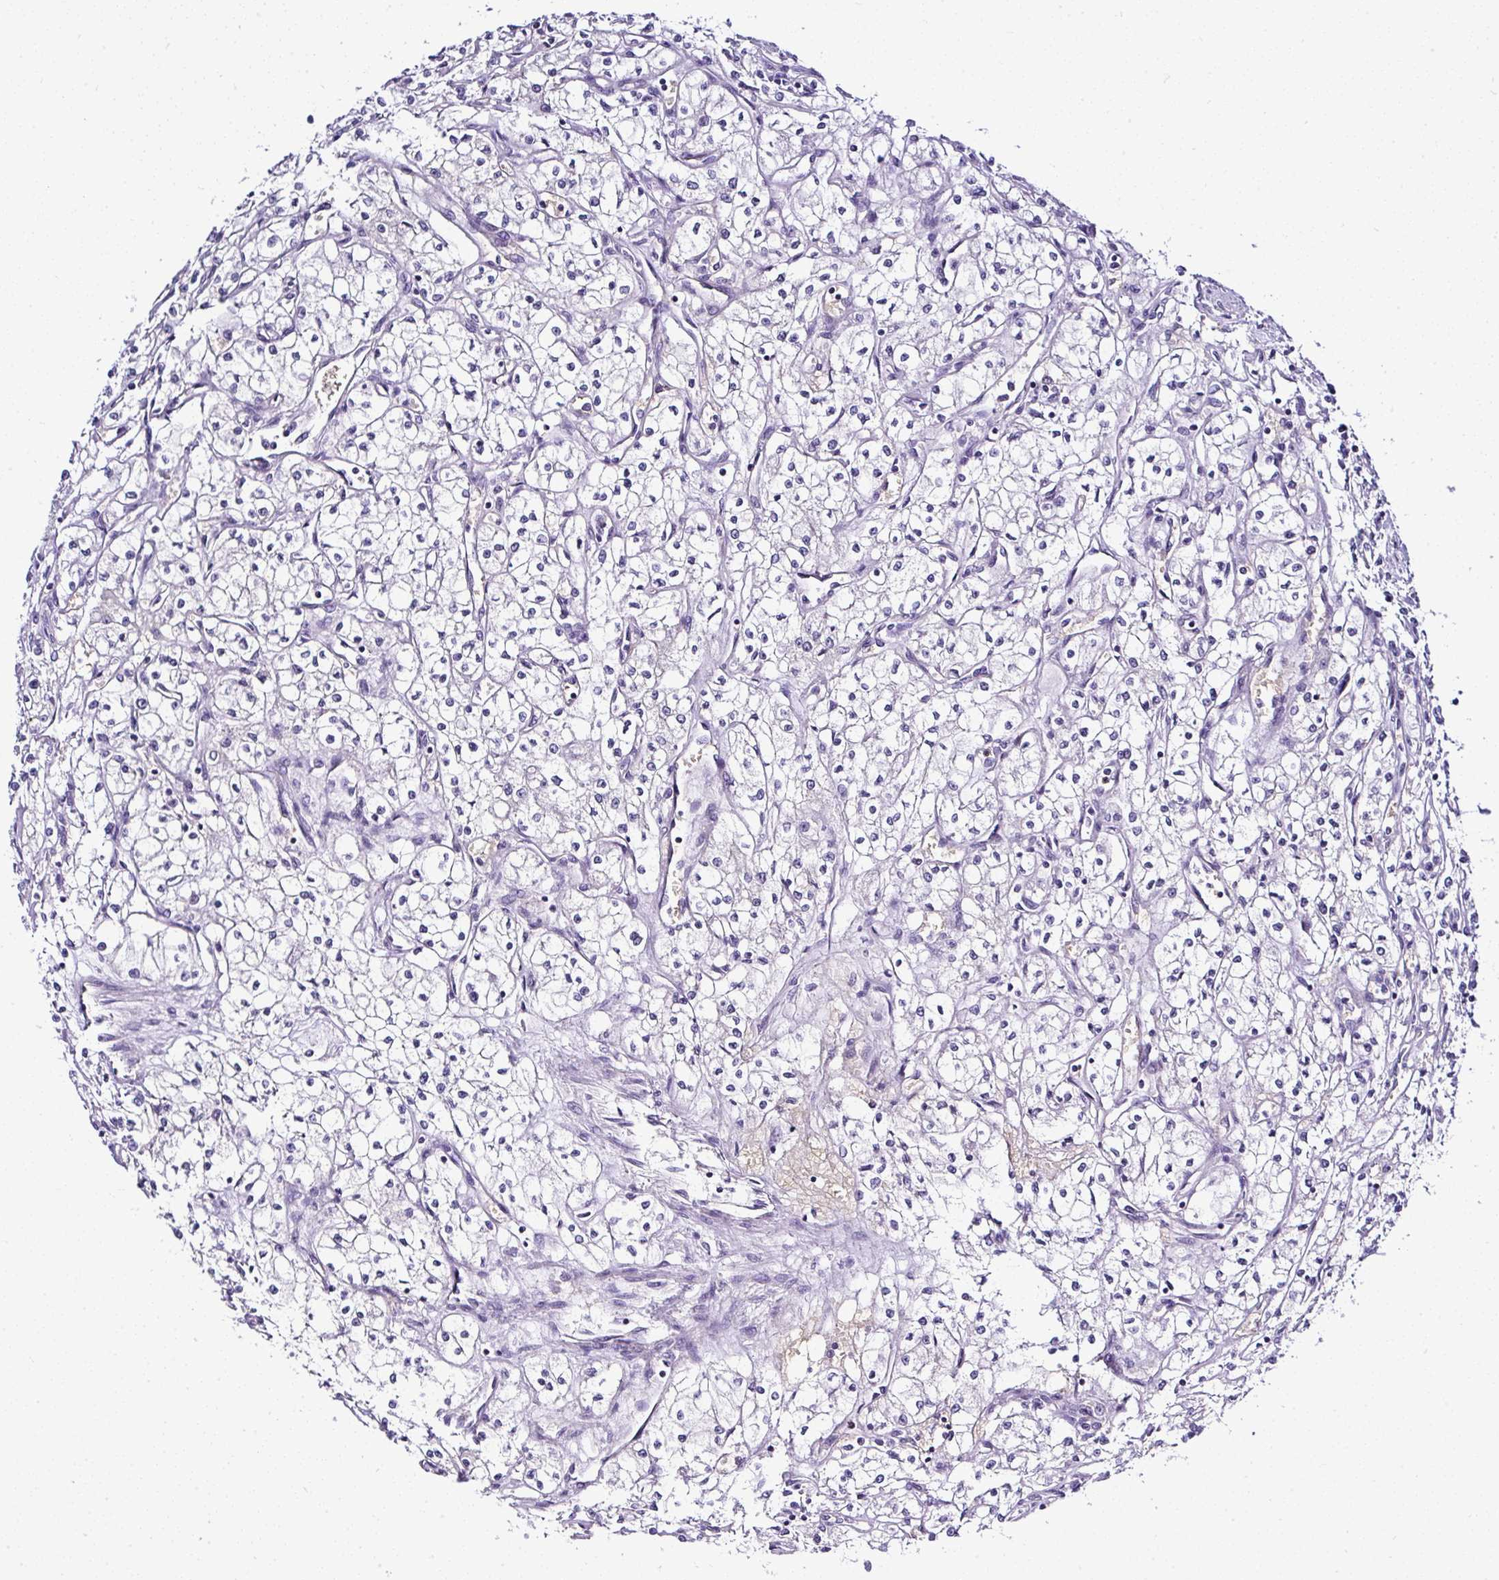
{"staining": {"intensity": "negative", "quantity": "none", "location": "none"}, "tissue": "renal cancer", "cell_type": "Tumor cells", "image_type": "cancer", "snomed": [{"axis": "morphology", "description": "Adenocarcinoma, NOS"}, {"axis": "topography", "description": "Kidney"}], "caption": "A histopathology image of human adenocarcinoma (renal) is negative for staining in tumor cells.", "gene": "DEPDC5", "patient": {"sex": "male", "age": 59}}